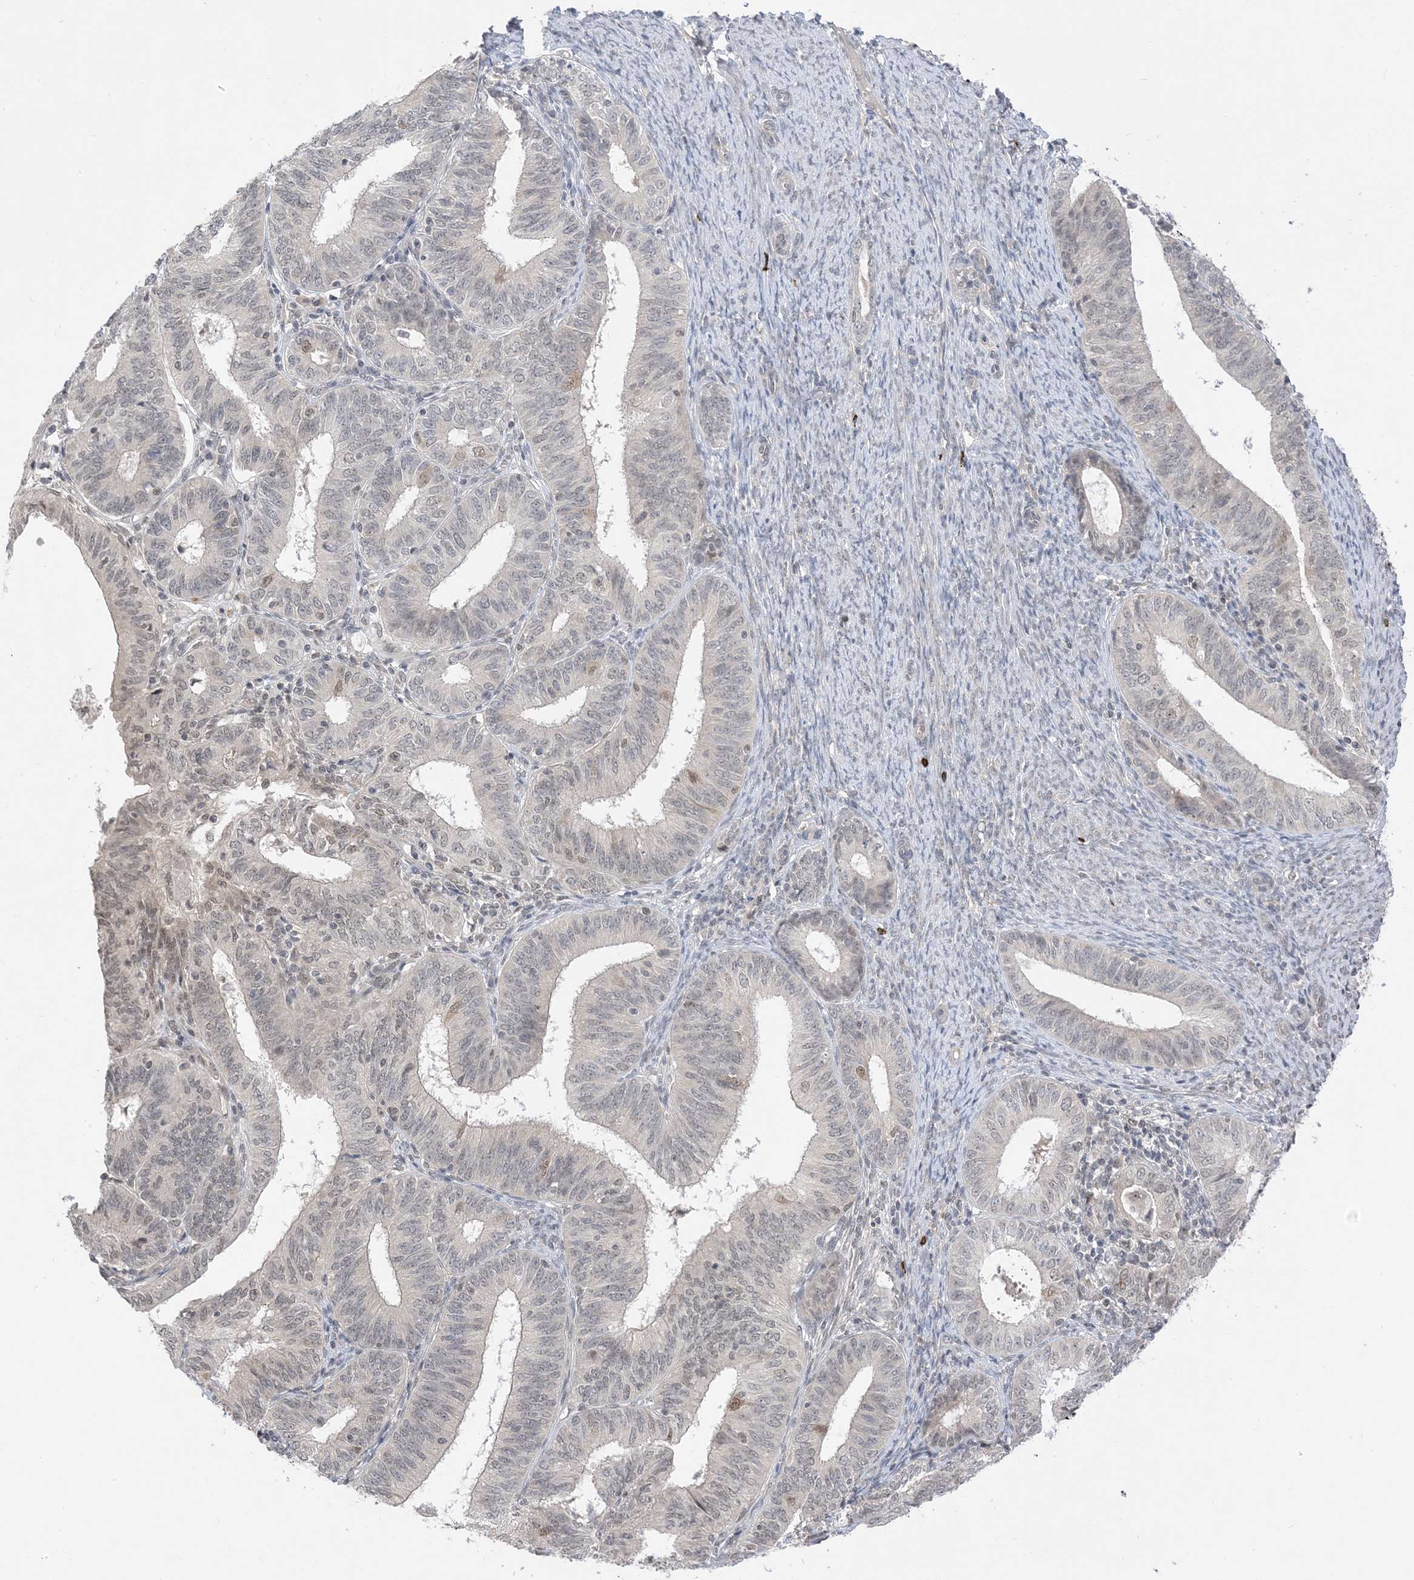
{"staining": {"intensity": "moderate", "quantity": "<25%", "location": "nuclear"}, "tissue": "endometrial cancer", "cell_type": "Tumor cells", "image_type": "cancer", "snomed": [{"axis": "morphology", "description": "Adenocarcinoma, NOS"}, {"axis": "topography", "description": "Endometrium"}], "caption": "Approximately <25% of tumor cells in endometrial cancer (adenocarcinoma) exhibit moderate nuclear protein staining as visualized by brown immunohistochemical staining.", "gene": "RANBP9", "patient": {"sex": "female", "age": 51}}